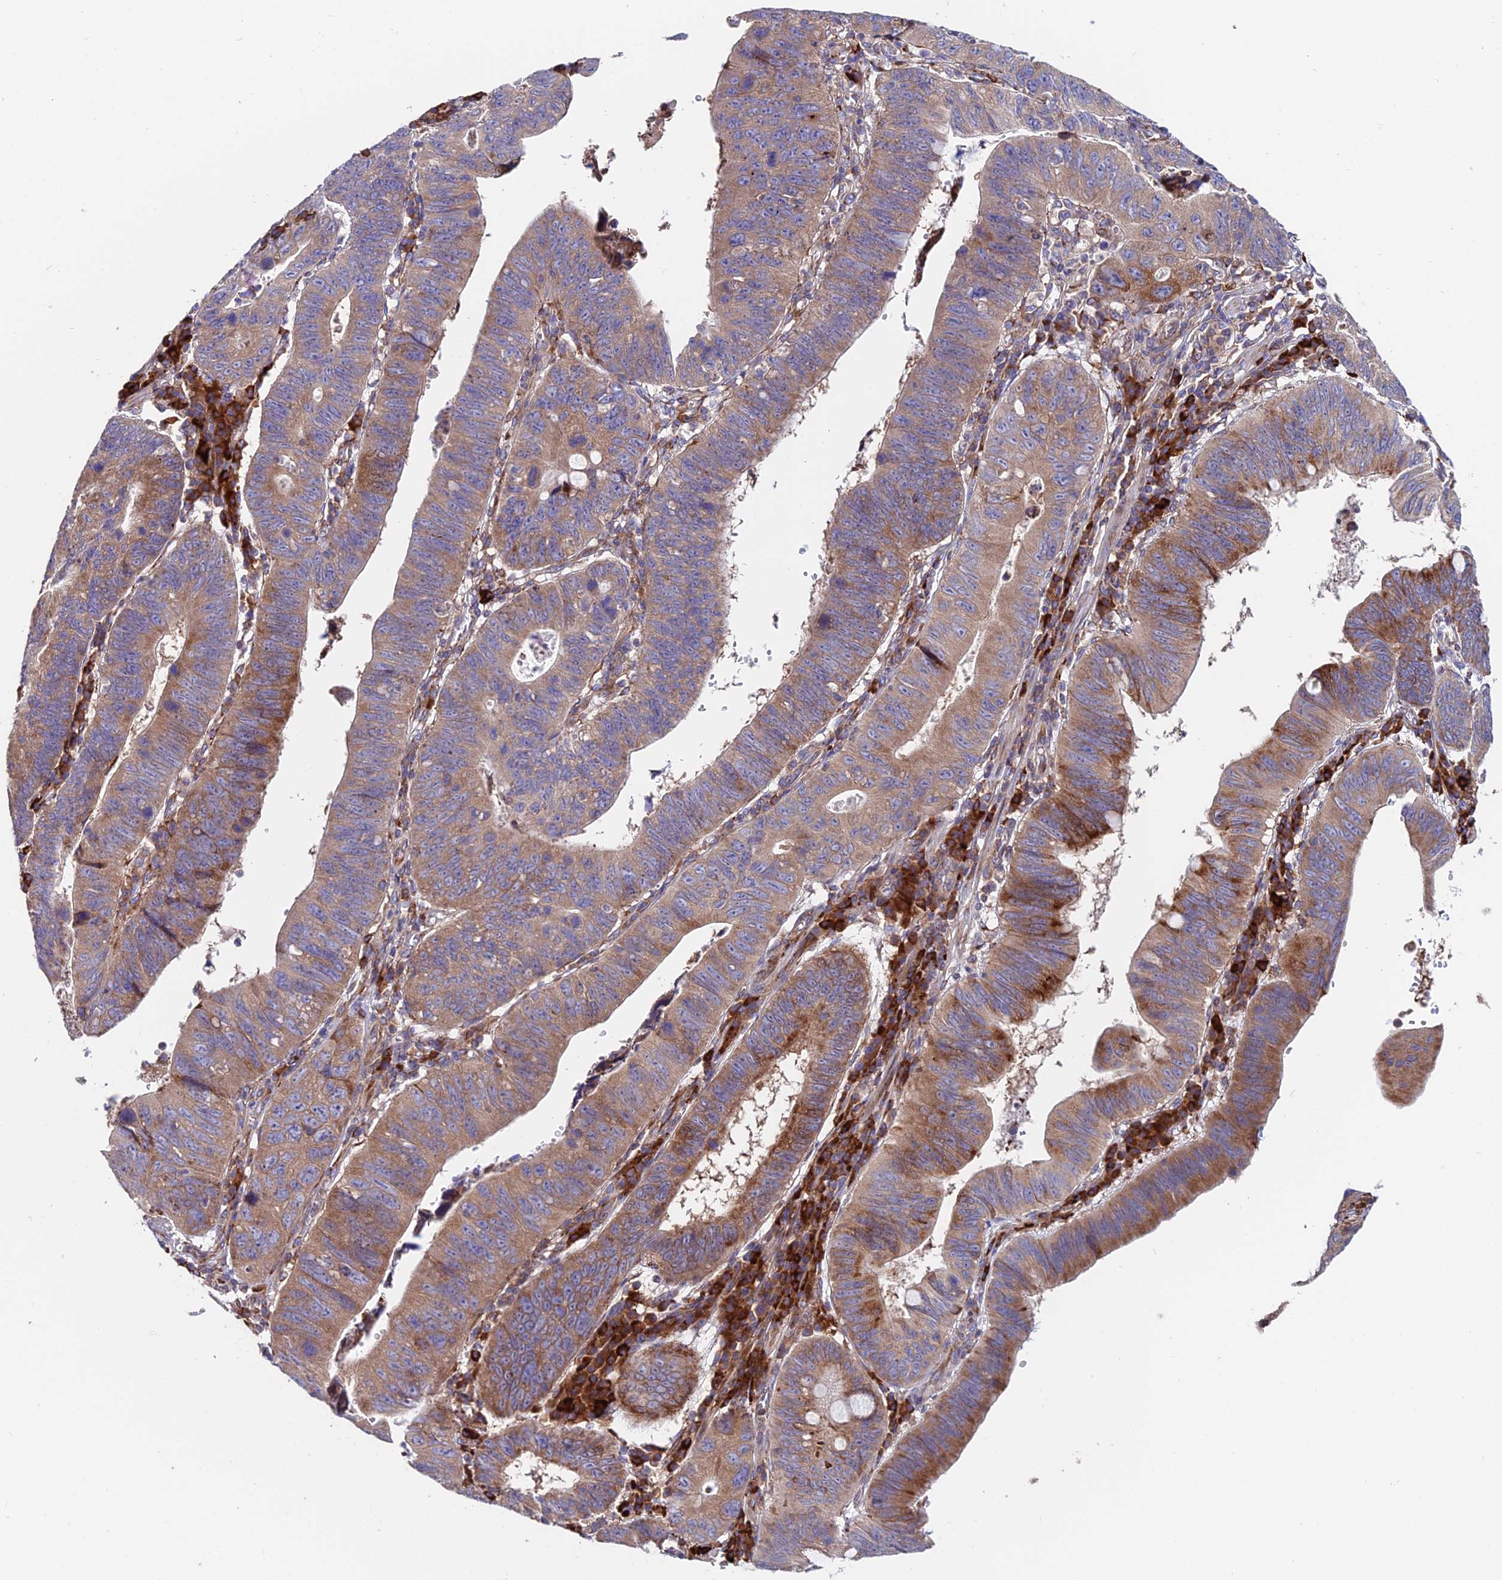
{"staining": {"intensity": "moderate", "quantity": ">75%", "location": "cytoplasmic/membranous"}, "tissue": "stomach cancer", "cell_type": "Tumor cells", "image_type": "cancer", "snomed": [{"axis": "morphology", "description": "Adenocarcinoma, NOS"}, {"axis": "topography", "description": "Stomach"}], "caption": "Immunohistochemical staining of stomach cancer exhibits medium levels of moderate cytoplasmic/membranous expression in approximately >75% of tumor cells.", "gene": "EIF3K", "patient": {"sex": "male", "age": 59}}